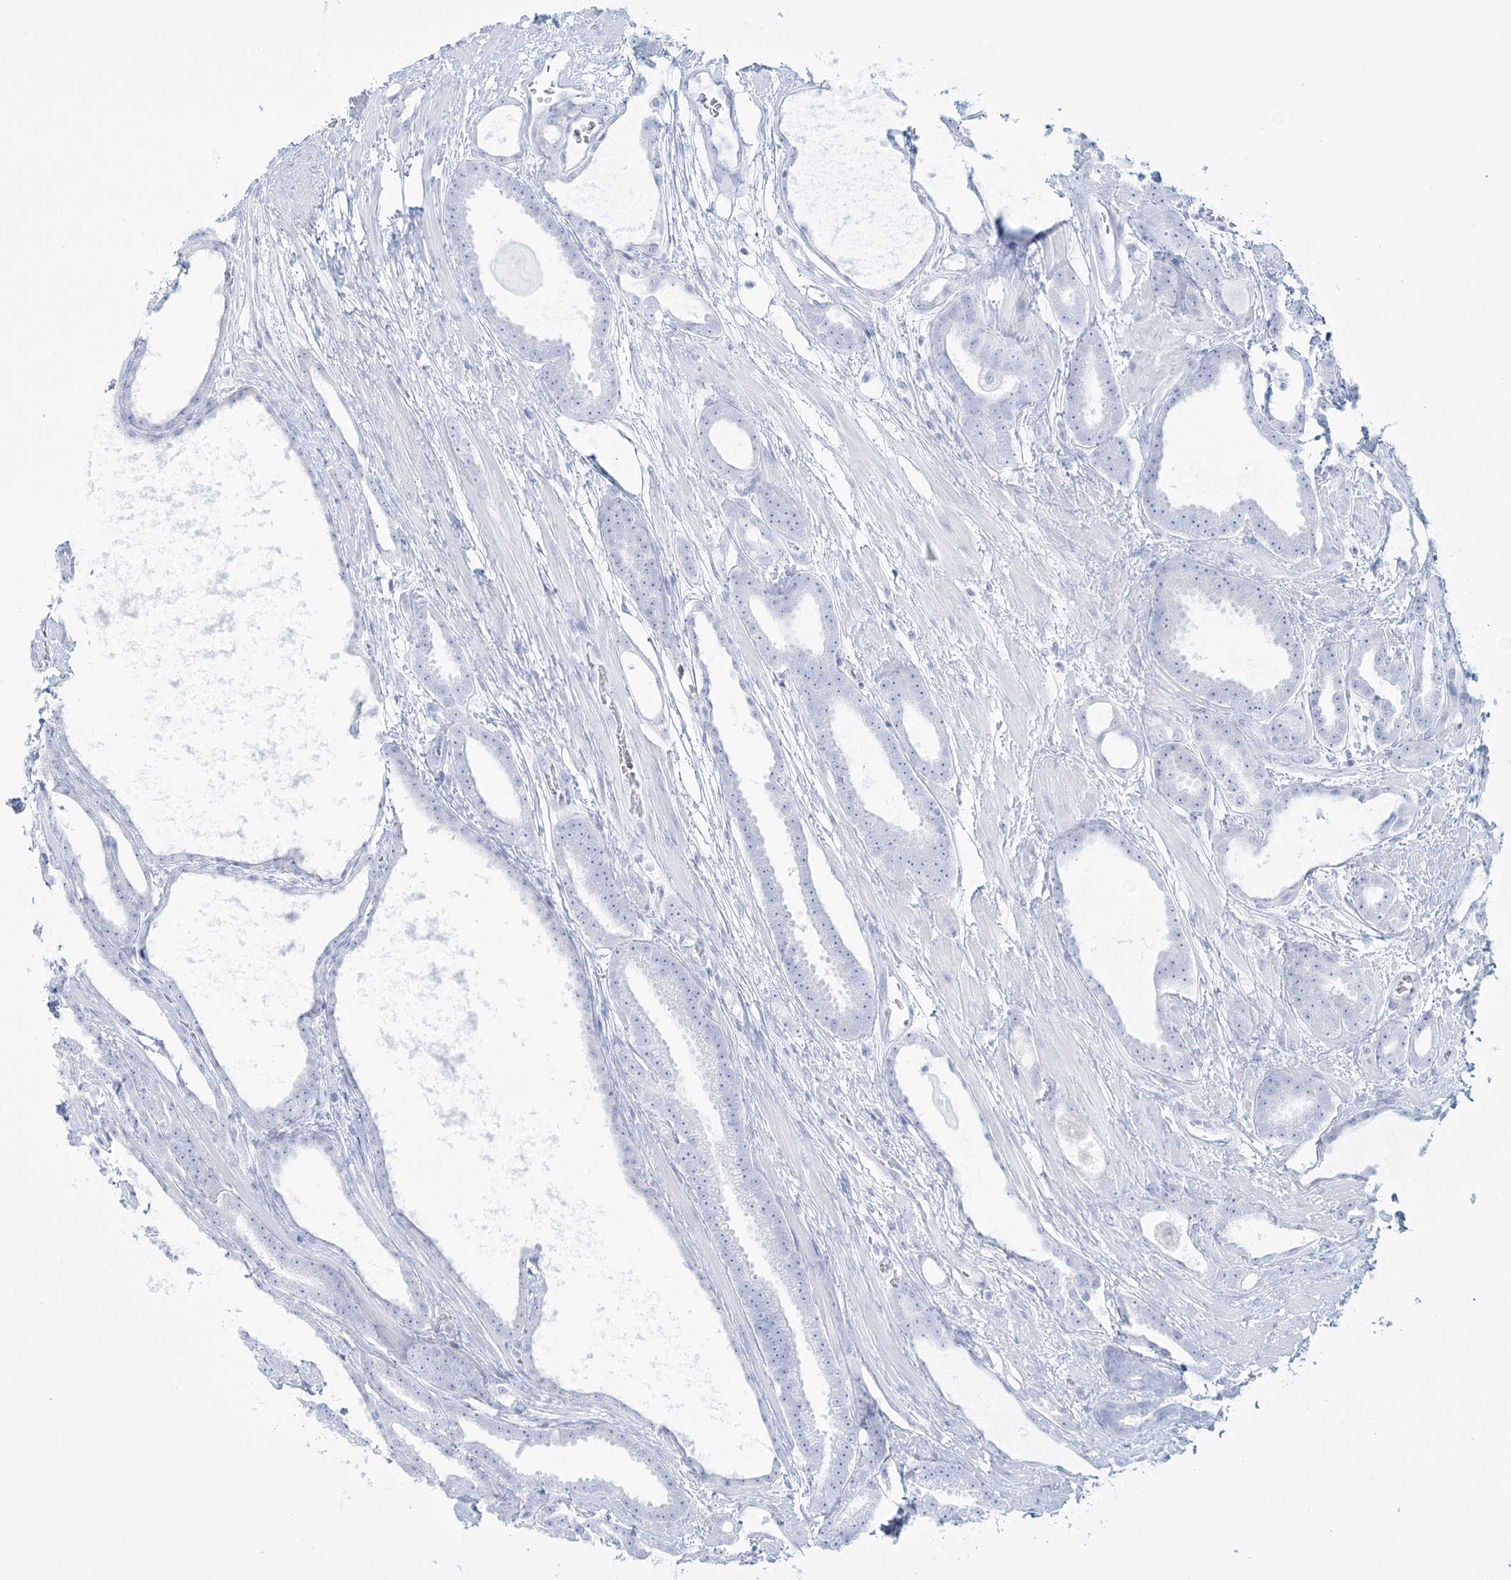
{"staining": {"intensity": "negative", "quantity": "none", "location": "none"}, "tissue": "prostate cancer", "cell_type": "Tumor cells", "image_type": "cancer", "snomed": [{"axis": "morphology", "description": "Adenocarcinoma, High grade"}, {"axis": "topography", "description": "Prostate"}], "caption": "A micrograph of prostate adenocarcinoma (high-grade) stained for a protein reveals no brown staining in tumor cells. The staining is performed using DAB brown chromogen with nuclei counter-stained in using hematoxylin.", "gene": "ADGB", "patient": {"sex": "male", "age": 60}}